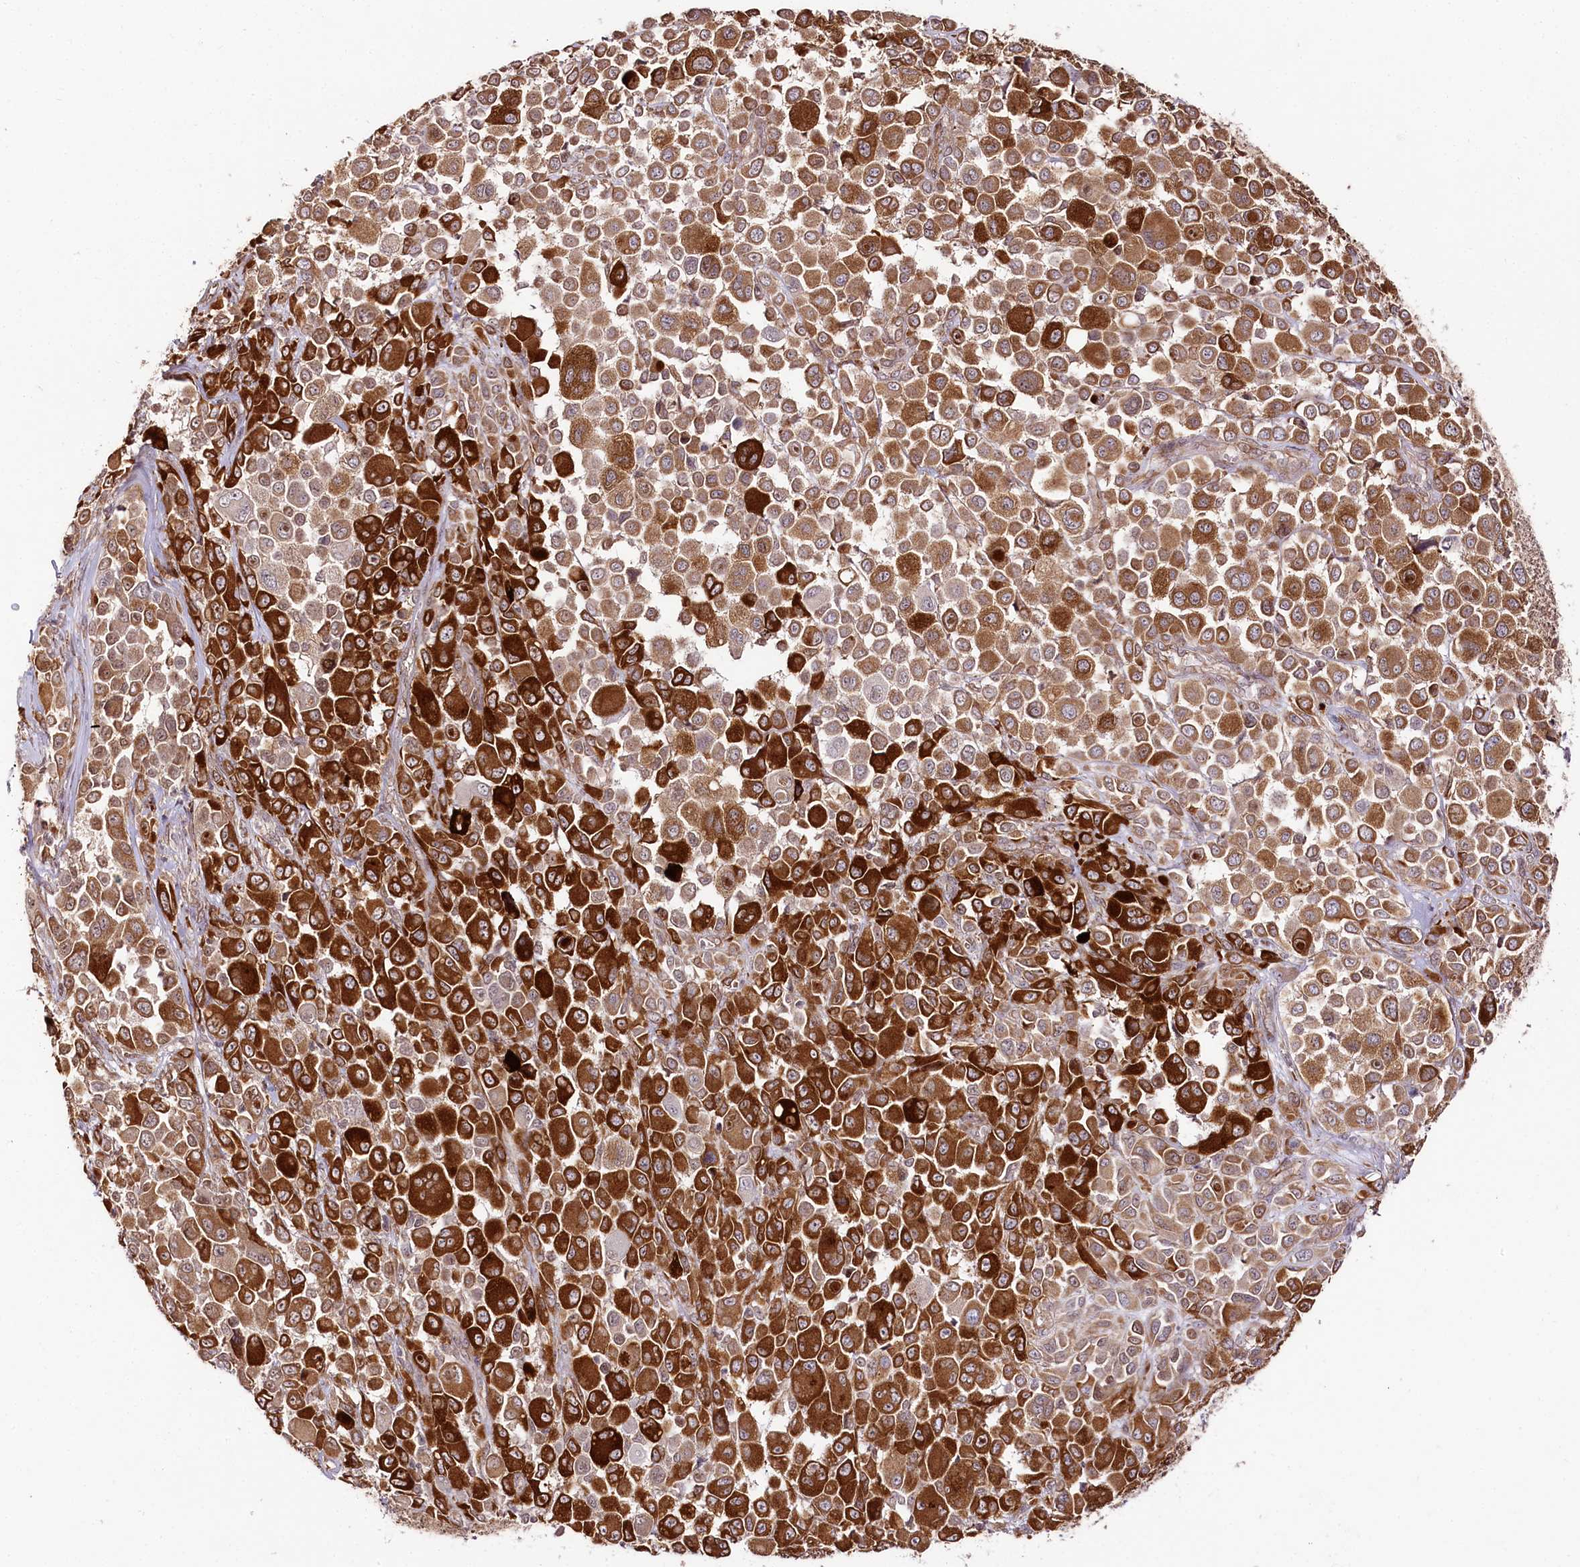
{"staining": {"intensity": "strong", "quantity": ">75%", "location": "cytoplasmic/membranous"}, "tissue": "melanoma", "cell_type": "Tumor cells", "image_type": "cancer", "snomed": [{"axis": "morphology", "description": "Malignant melanoma, NOS"}, {"axis": "topography", "description": "Skin of trunk"}], "caption": "Immunohistochemical staining of malignant melanoma displays high levels of strong cytoplasmic/membranous expression in approximately >75% of tumor cells. Using DAB (3,3'-diaminobenzidine) (brown) and hematoxylin (blue) stains, captured at high magnification using brightfield microscopy.", "gene": "ENSG00000144785", "patient": {"sex": "male", "age": 71}}